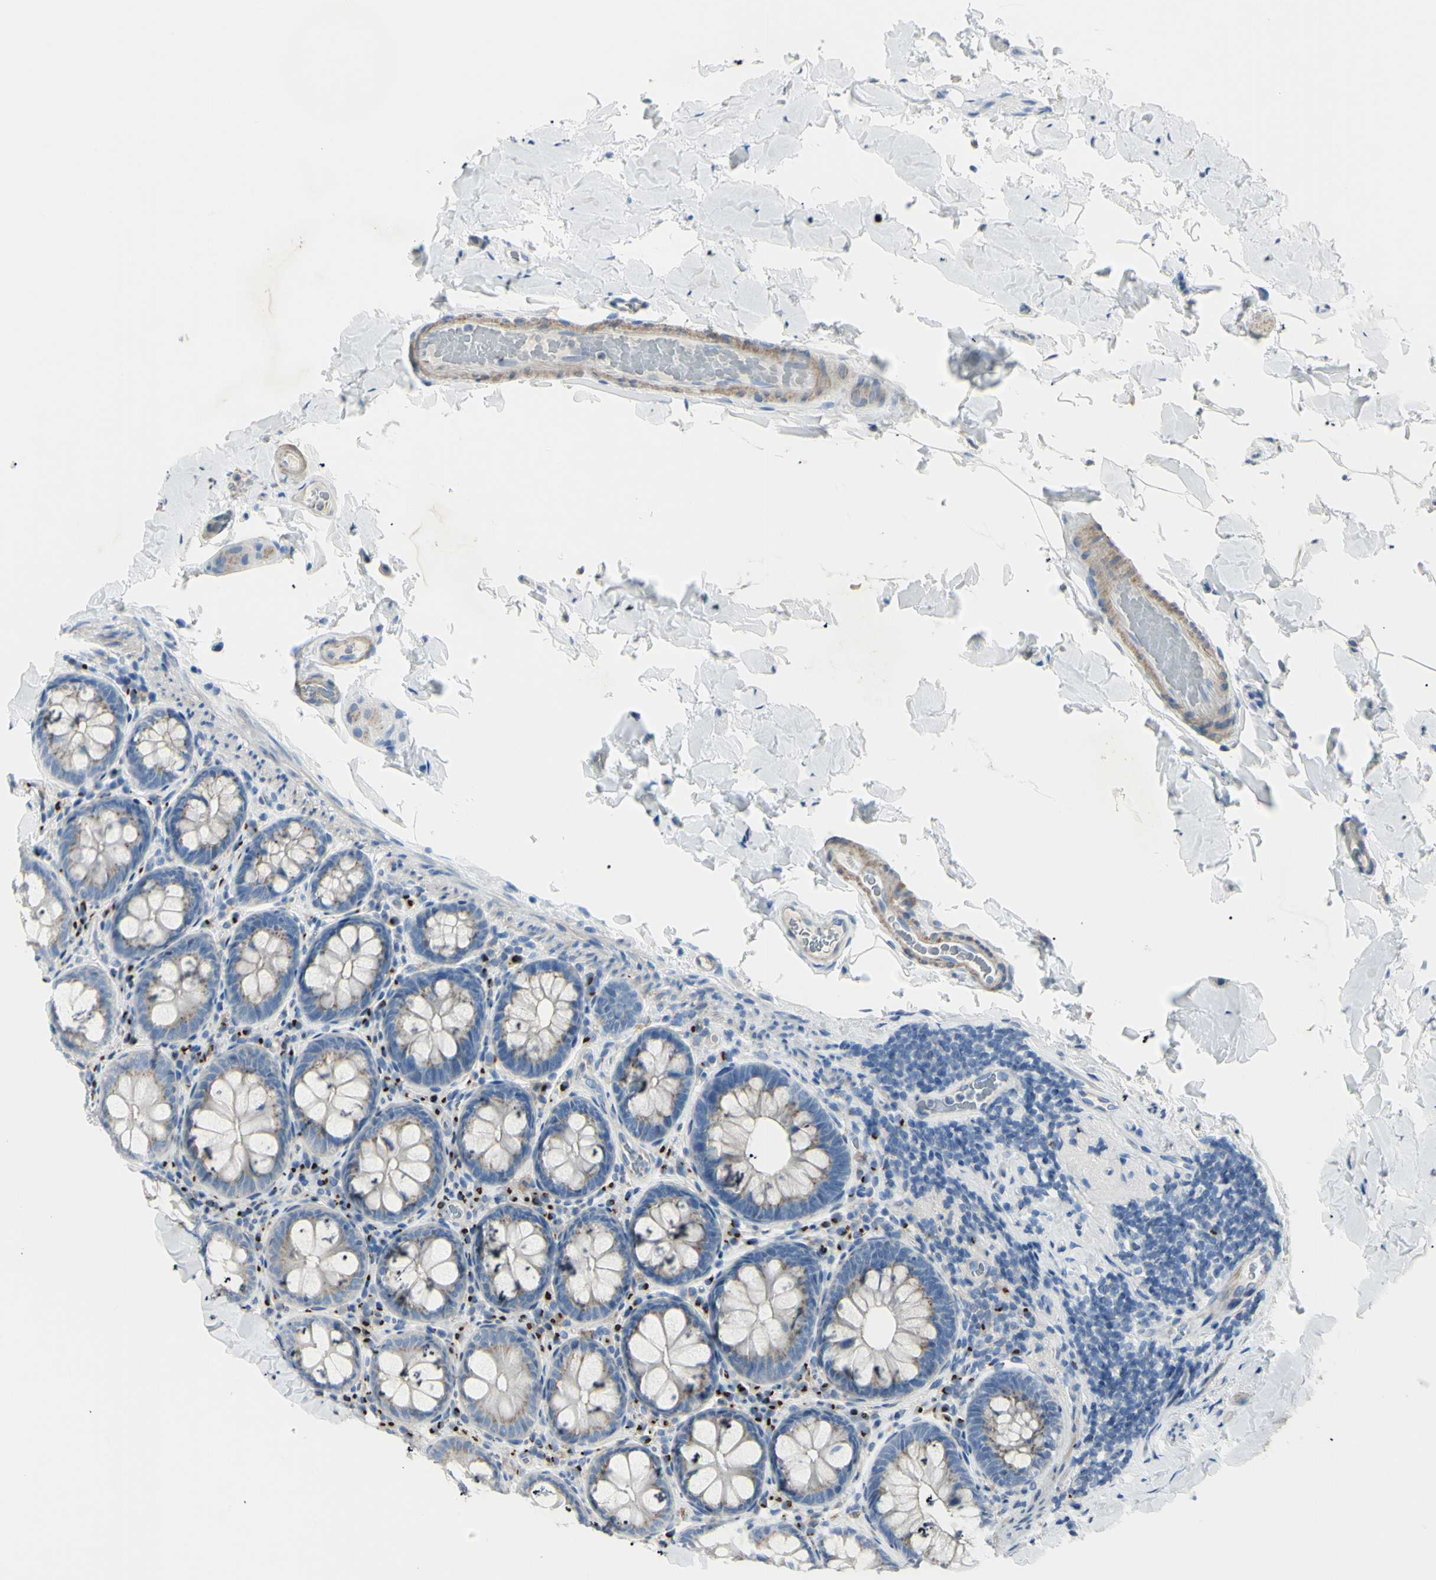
{"staining": {"intensity": "moderate", "quantity": "25%-75%", "location": "cytoplasmic/membranous"}, "tissue": "colon", "cell_type": "Endothelial cells", "image_type": "normal", "snomed": [{"axis": "morphology", "description": "Normal tissue, NOS"}, {"axis": "topography", "description": "Colon"}], "caption": "This photomicrograph demonstrates immunohistochemistry staining of normal colon, with medium moderate cytoplasmic/membranous positivity in approximately 25%-75% of endothelial cells.", "gene": "B4GALT3", "patient": {"sex": "female", "age": 61}}